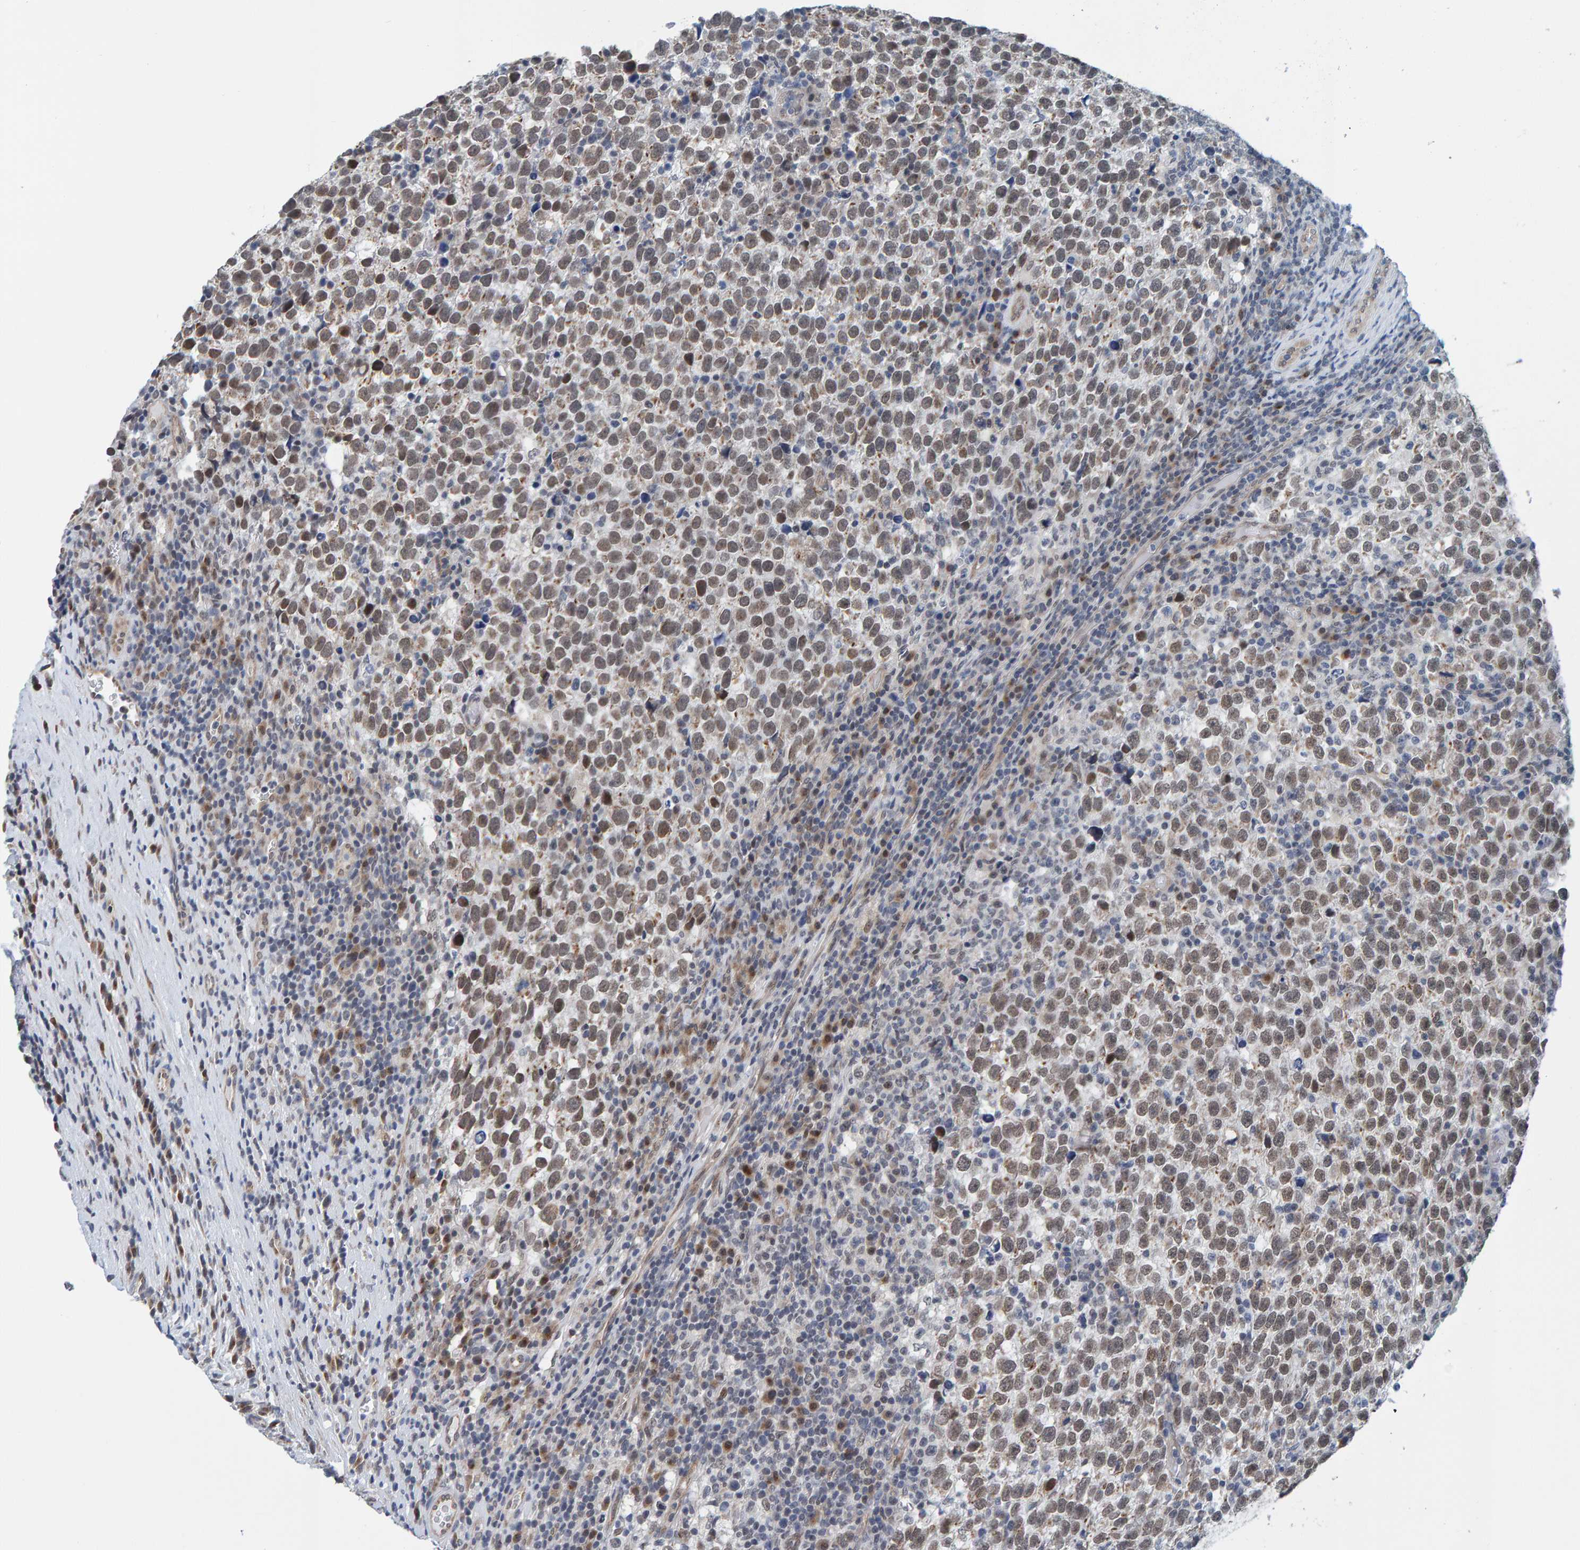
{"staining": {"intensity": "weak", "quantity": ">75%", "location": "nuclear"}, "tissue": "testis cancer", "cell_type": "Tumor cells", "image_type": "cancer", "snomed": [{"axis": "morphology", "description": "Normal tissue, NOS"}, {"axis": "morphology", "description": "Seminoma, NOS"}, {"axis": "topography", "description": "Testis"}], "caption": "Immunohistochemistry (DAB) staining of human testis cancer (seminoma) reveals weak nuclear protein expression in about >75% of tumor cells.", "gene": "SCRN2", "patient": {"sex": "male", "age": 43}}